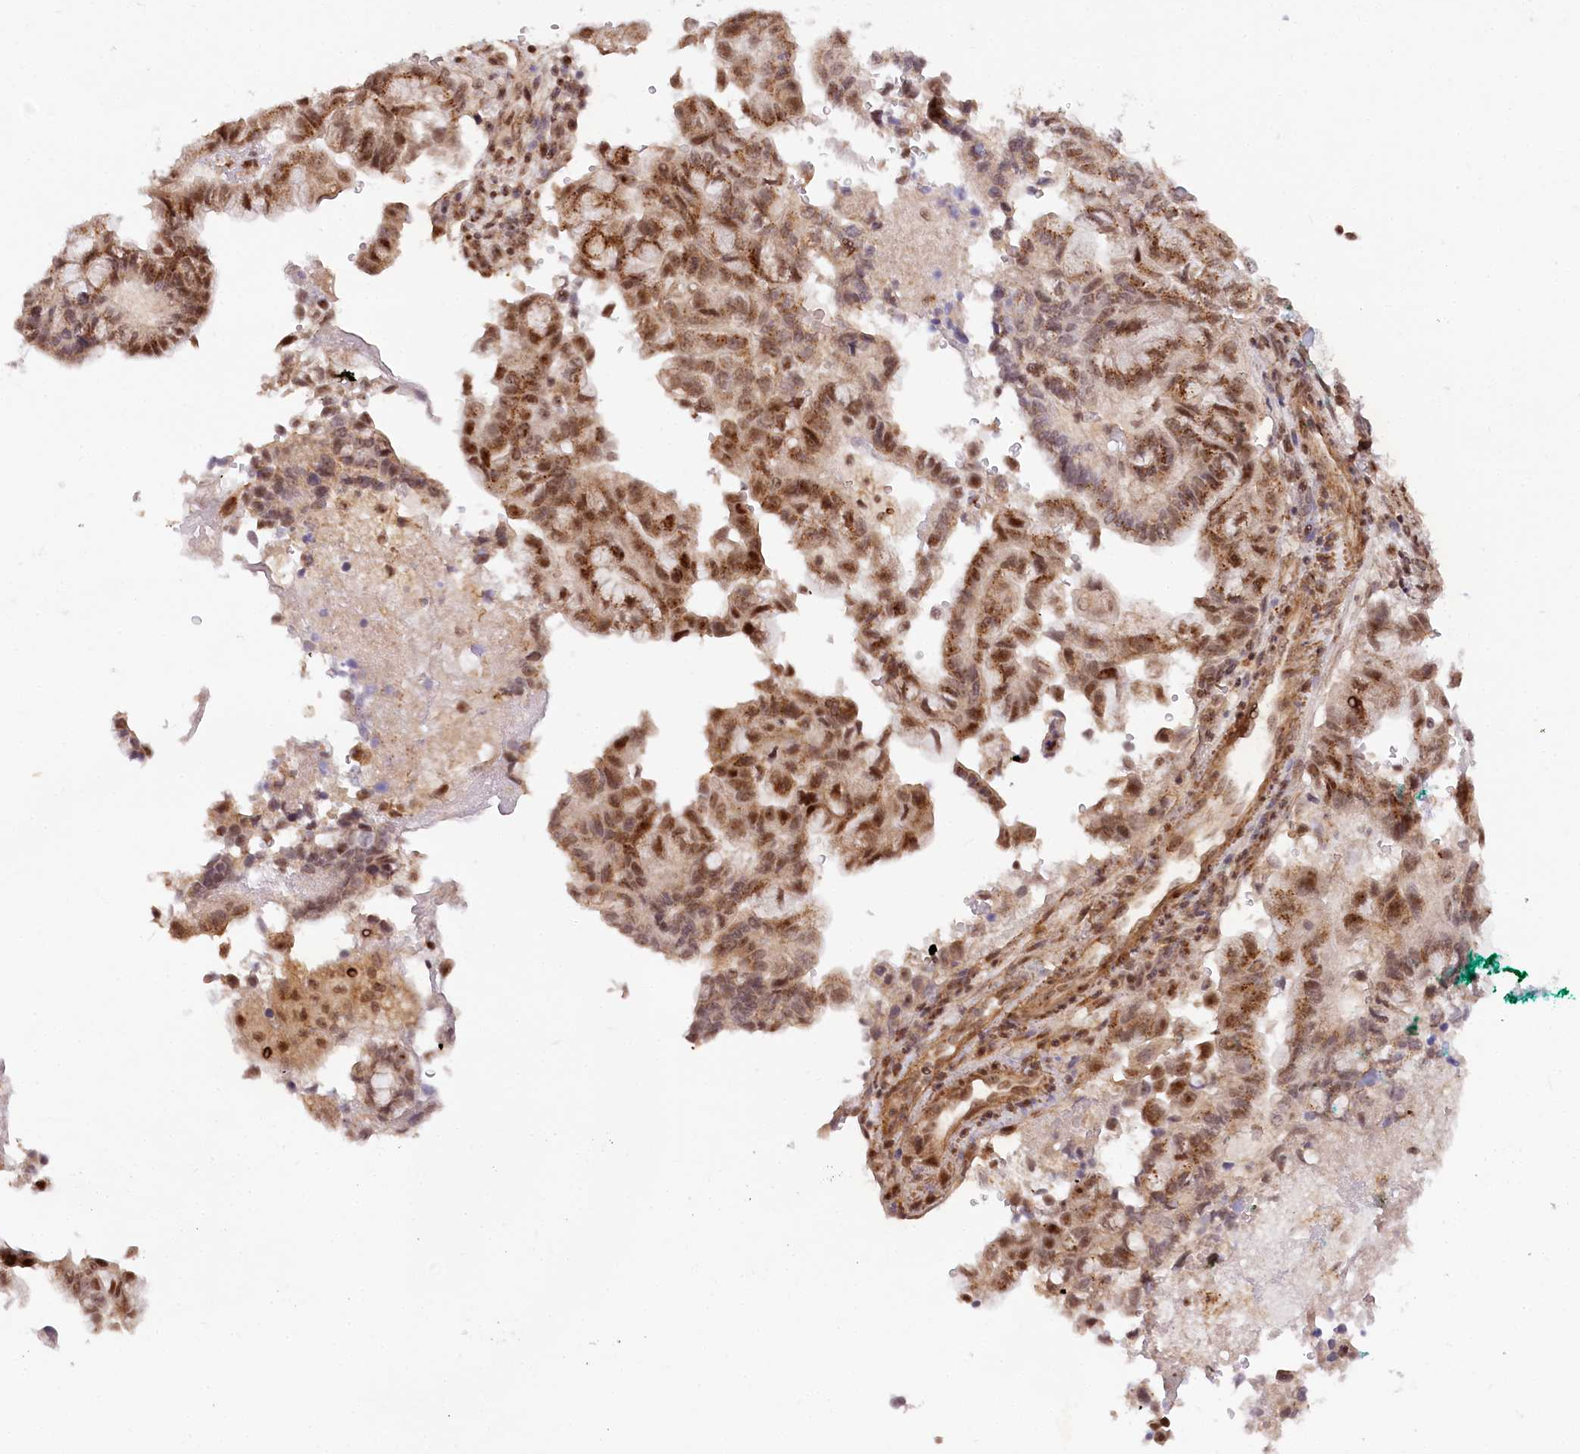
{"staining": {"intensity": "moderate", "quantity": ">75%", "location": "cytoplasmic/membranous,nuclear"}, "tissue": "pancreatic cancer", "cell_type": "Tumor cells", "image_type": "cancer", "snomed": [{"axis": "morphology", "description": "Adenocarcinoma, NOS"}, {"axis": "topography", "description": "Pancreas"}], "caption": "About >75% of tumor cells in human adenocarcinoma (pancreatic) demonstrate moderate cytoplasmic/membranous and nuclear protein staining as visualized by brown immunohistochemical staining.", "gene": "GNL3L", "patient": {"sex": "male", "age": 51}}